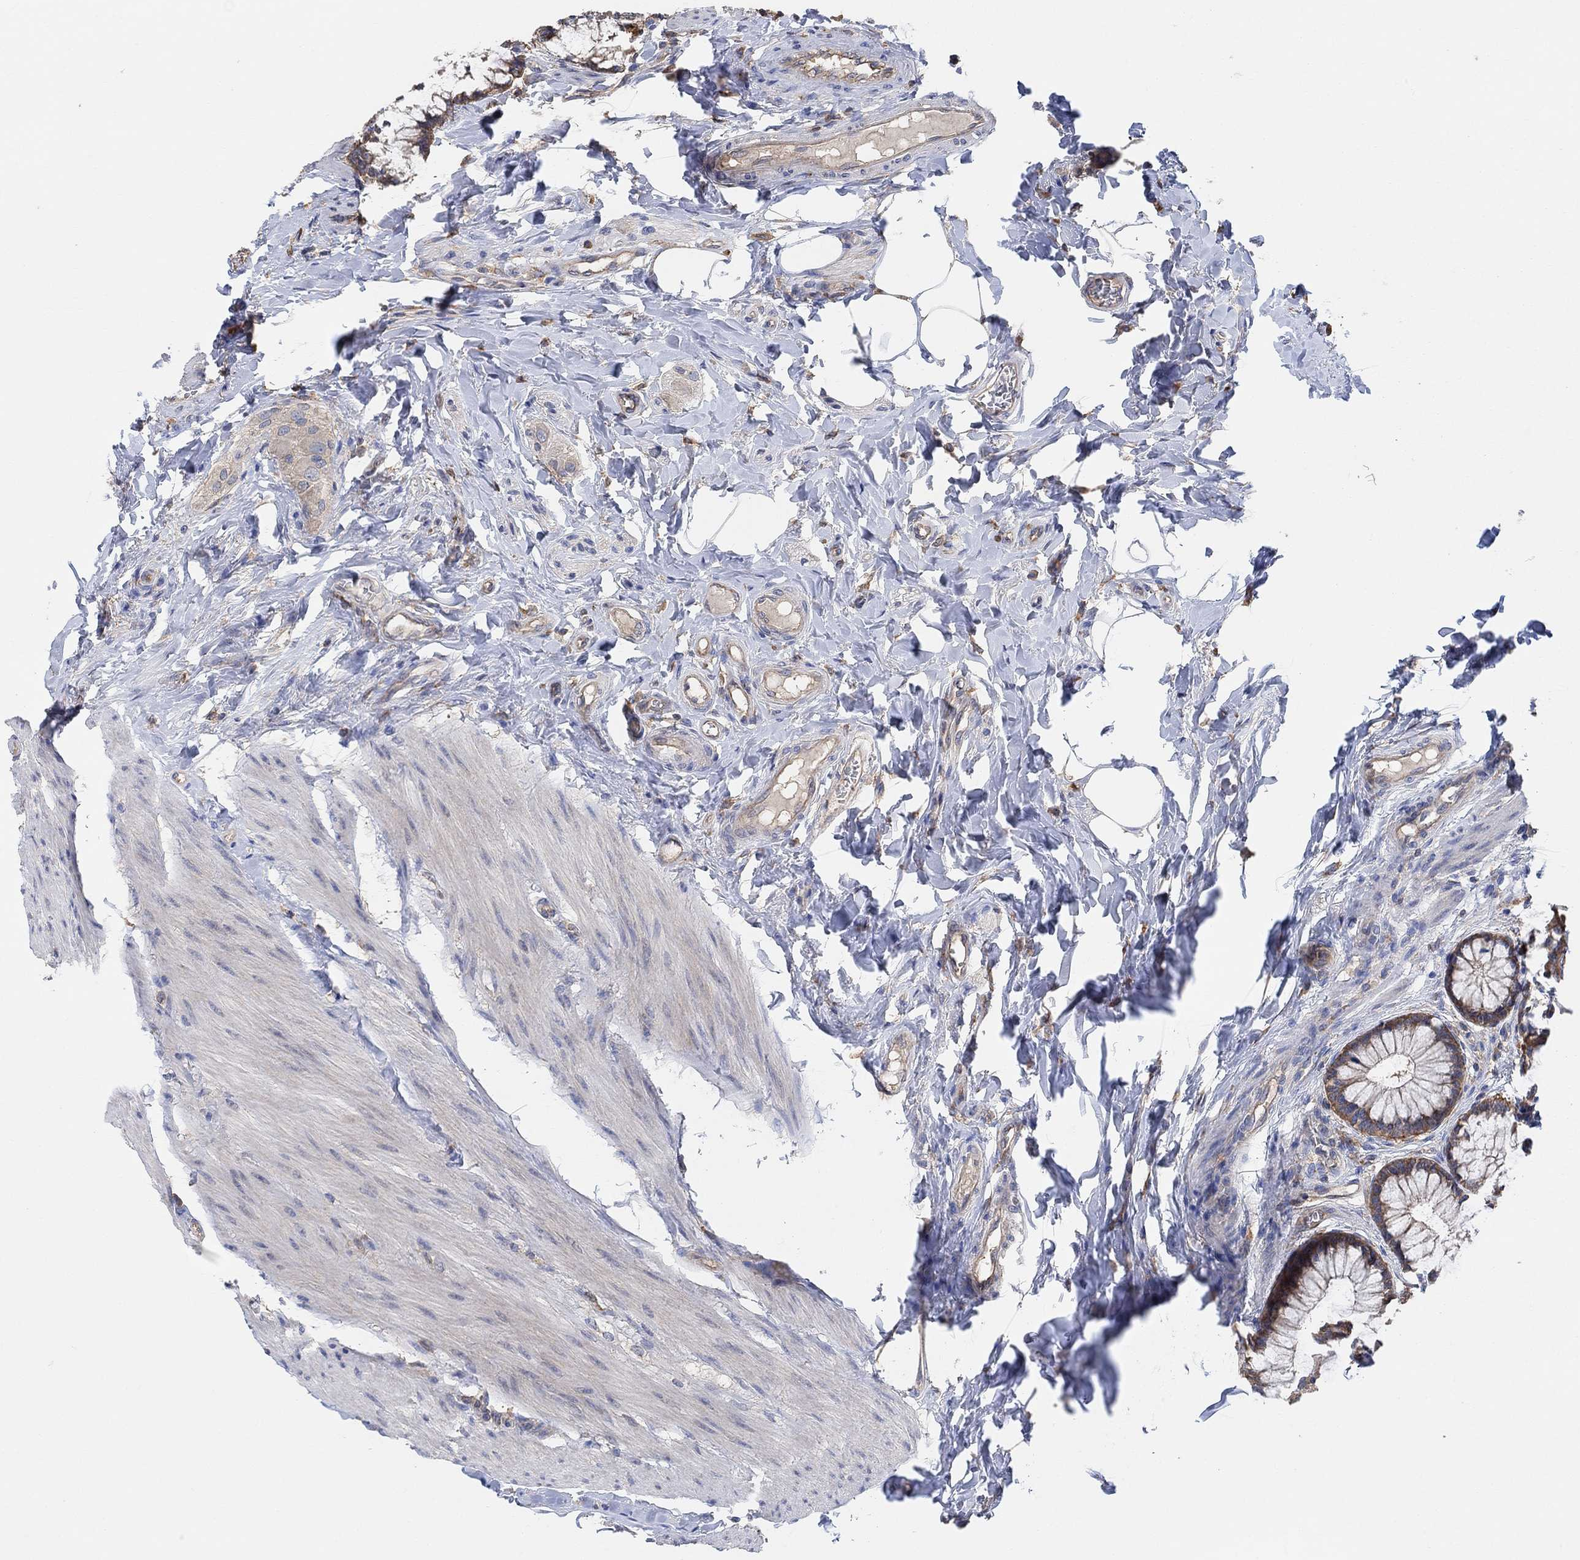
{"staining": {"intensity": "weak", "quantity": ">75%", "location": "cytoplasmic/membranous"}, "tissue": "colon", "cell_type": "Endothelial cells", "image_type": "normal", "snomed": [{"axis": "morphology", "description": "Normal tissue, NOS"}, {"axis": "topography", "description": "Colon"}], "caption": "Colon stained for a protein (brown) displays weak cytoplasmic/membranous positive staining in approximately >75% of endothelial cells.", "gene": "BLOC1S3", "patient": {"sex": "female", "age": 65}}